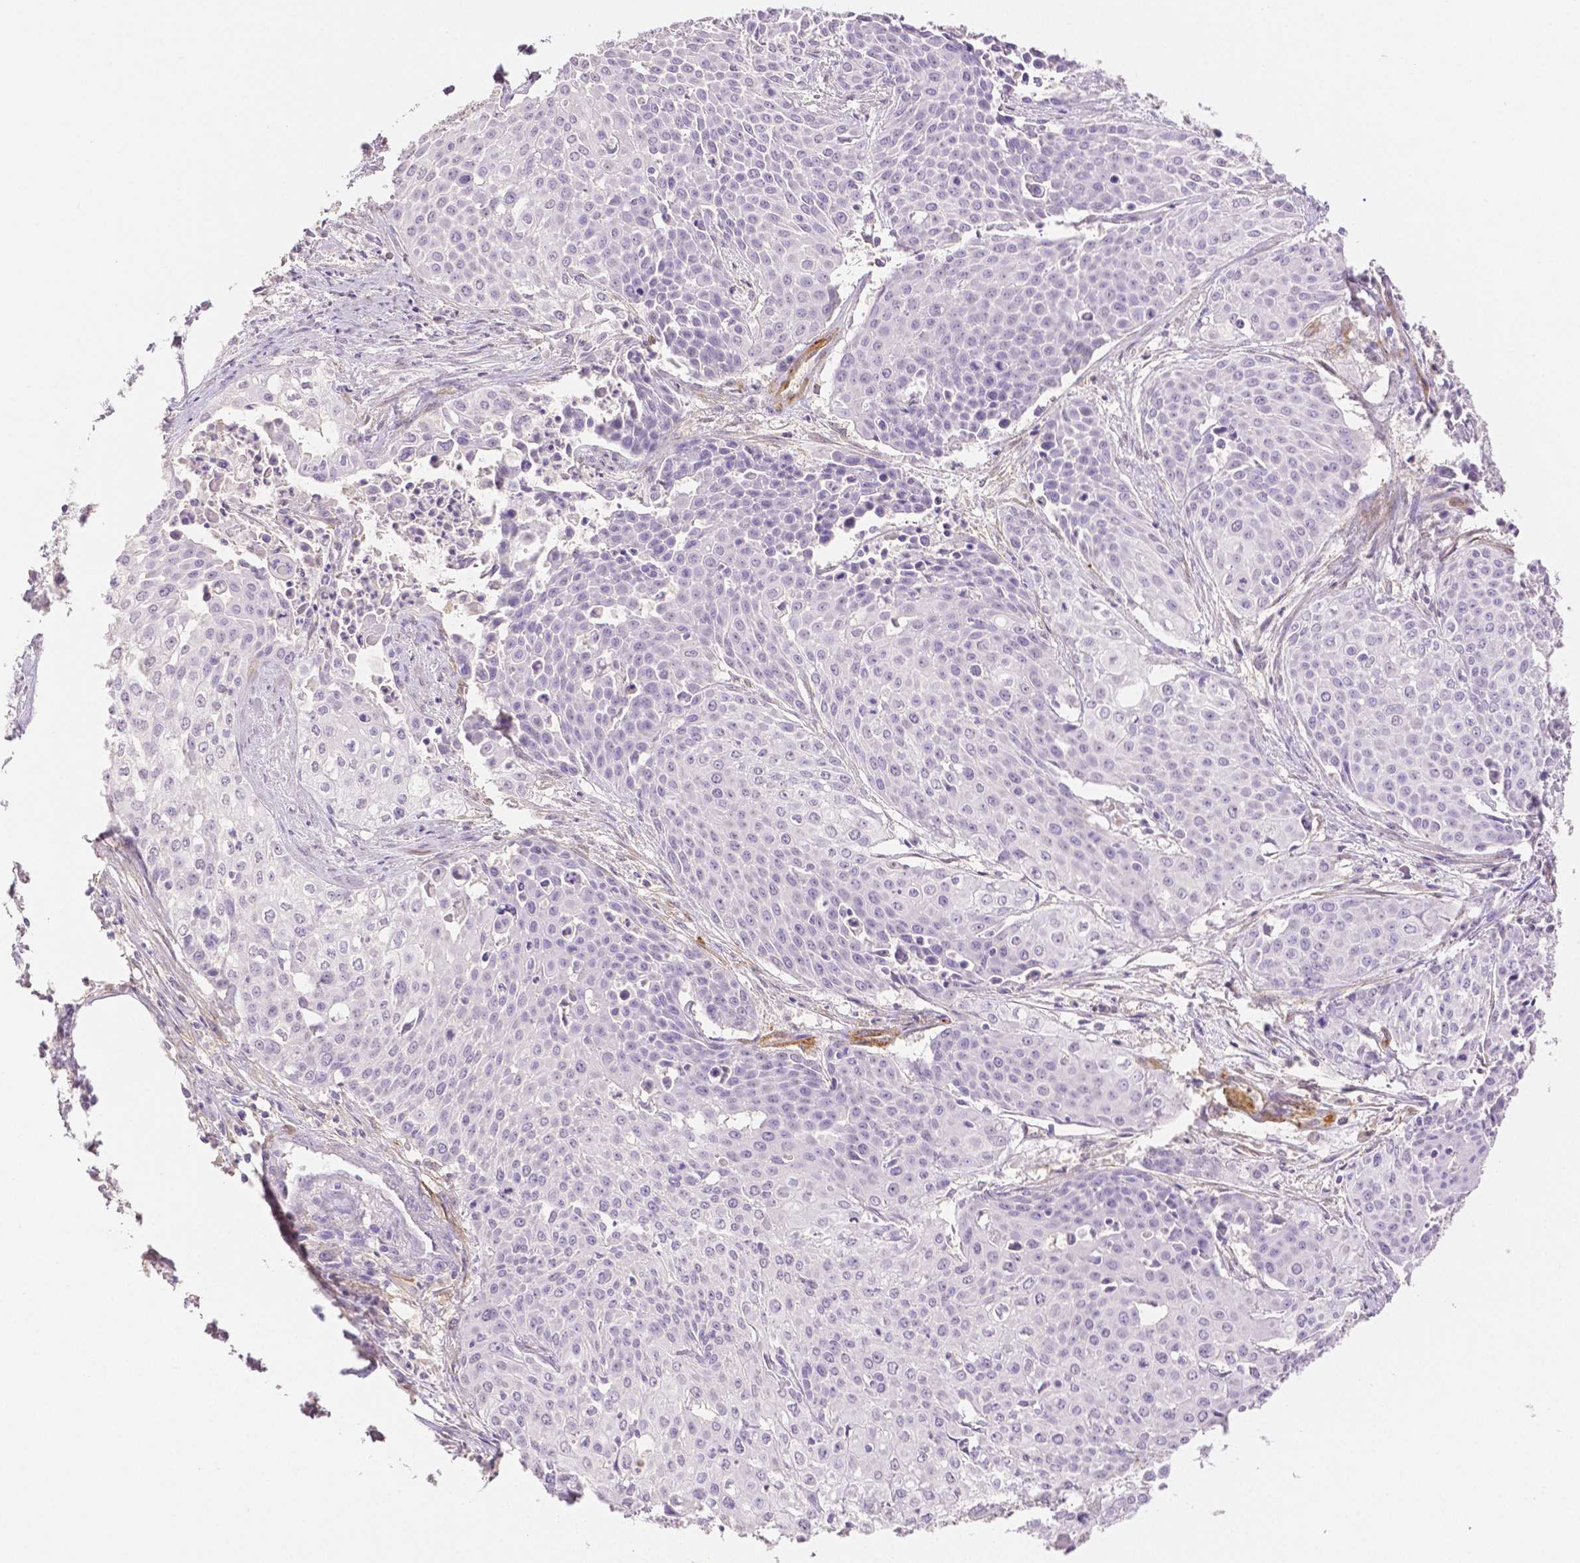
{"staining": {"intensity": "negative", "quantity": "none", "location": "none"}, "tissue": "cervical cancer", "cell_type": "Tumor cells", "image_type": "cancer", "snomed": [{"axis": "morphology", "description": "Squamous cell carcinoma, NOS"}, {"axis": "topography", "description": "Cervix"}], "caption": "There is no significant staining in tumor cells of squamous cell carcinoma (cervical).", "gene": "THY1", "patient": {"sex": "female", "age": 39}}